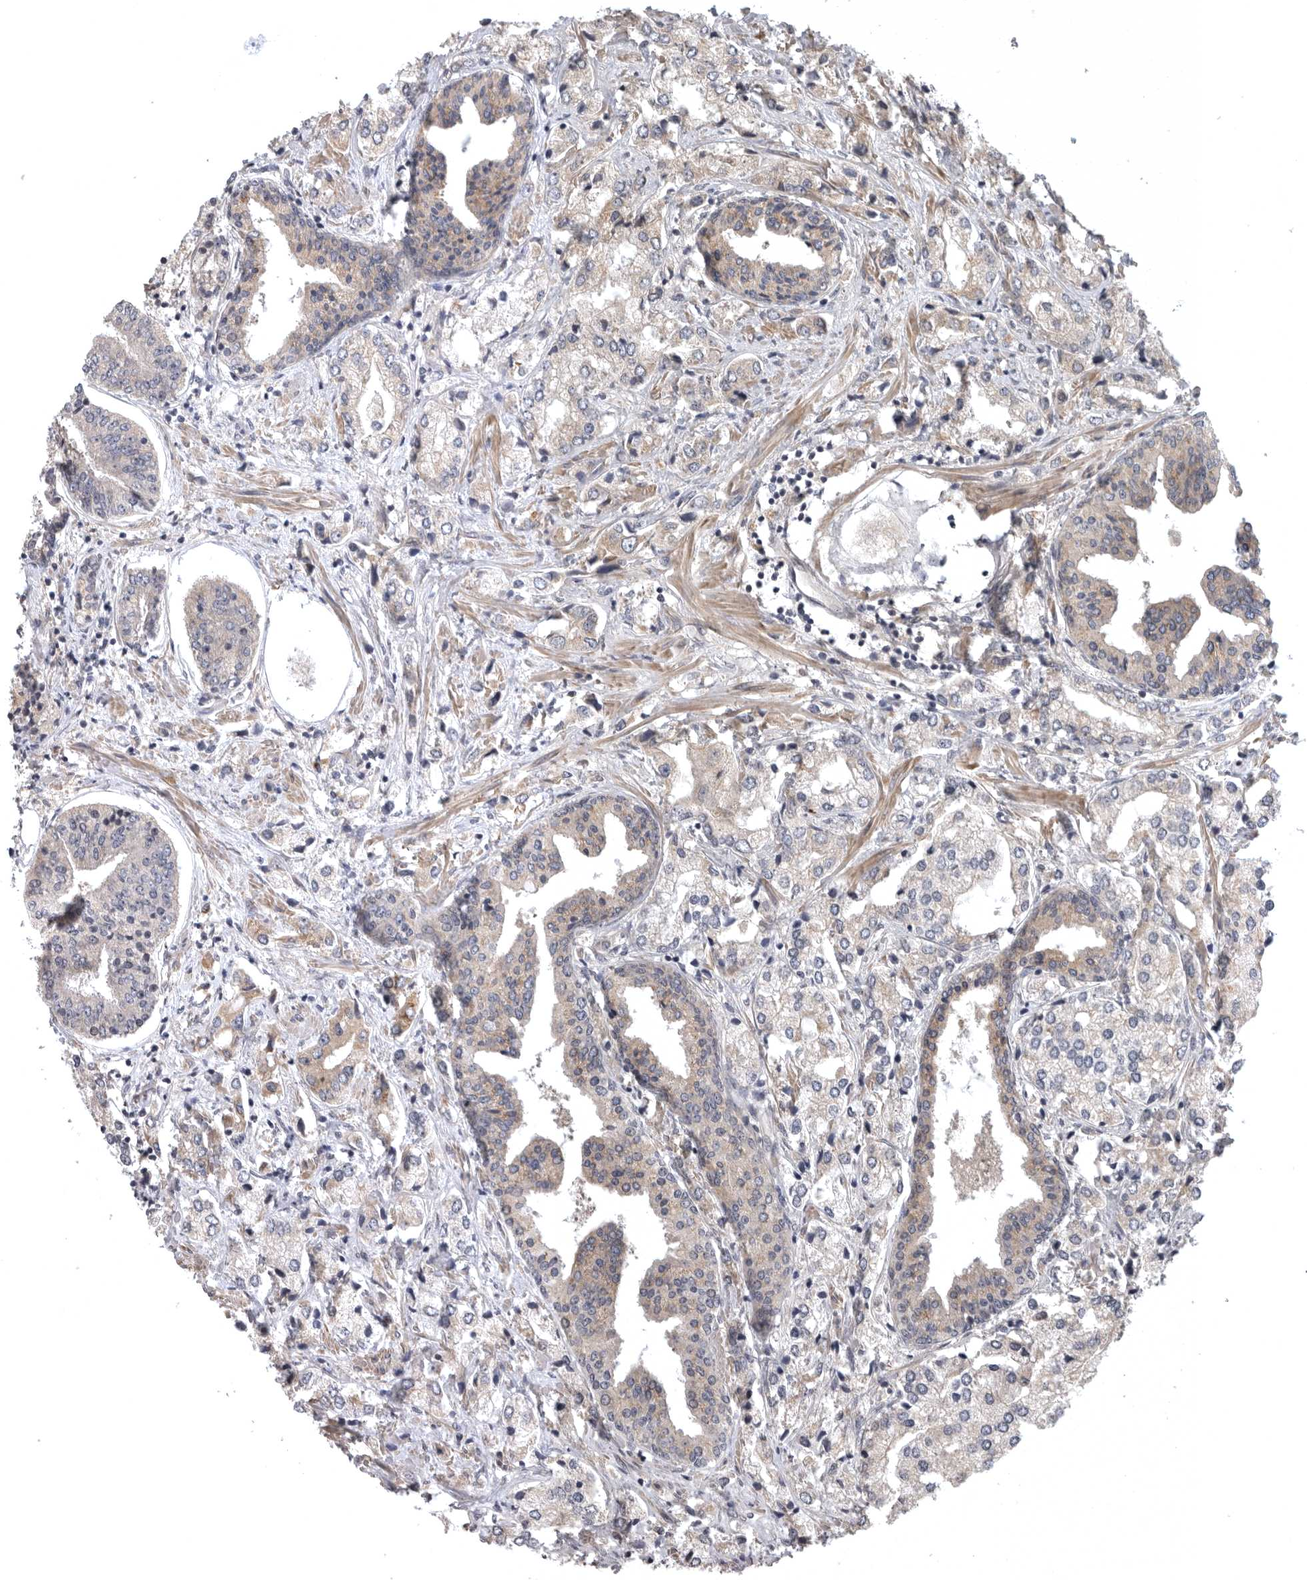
{"staining": {"intensity": "weak", "quantity": "<25%", "location": "cytoplasmic/membranous"}, "tissue": "prostate cancer", "cell_type": "Tumor cells", "image_type": "cancer", "snomed": [{"axis": "morphology", "description": "Adenocarcinoma, High grade"}, {"axis": "topography", "description": "Prostate"}], "caption": "High power microscopy histopathology image of an immunohistochemistry (IHC) histopathology image of adenocarcinoma (high-grade) (prostate), revealing no significant staining in tumor cells.", "gene": "CUEDC1", "patient": {"sex": "male", "age": 66}}